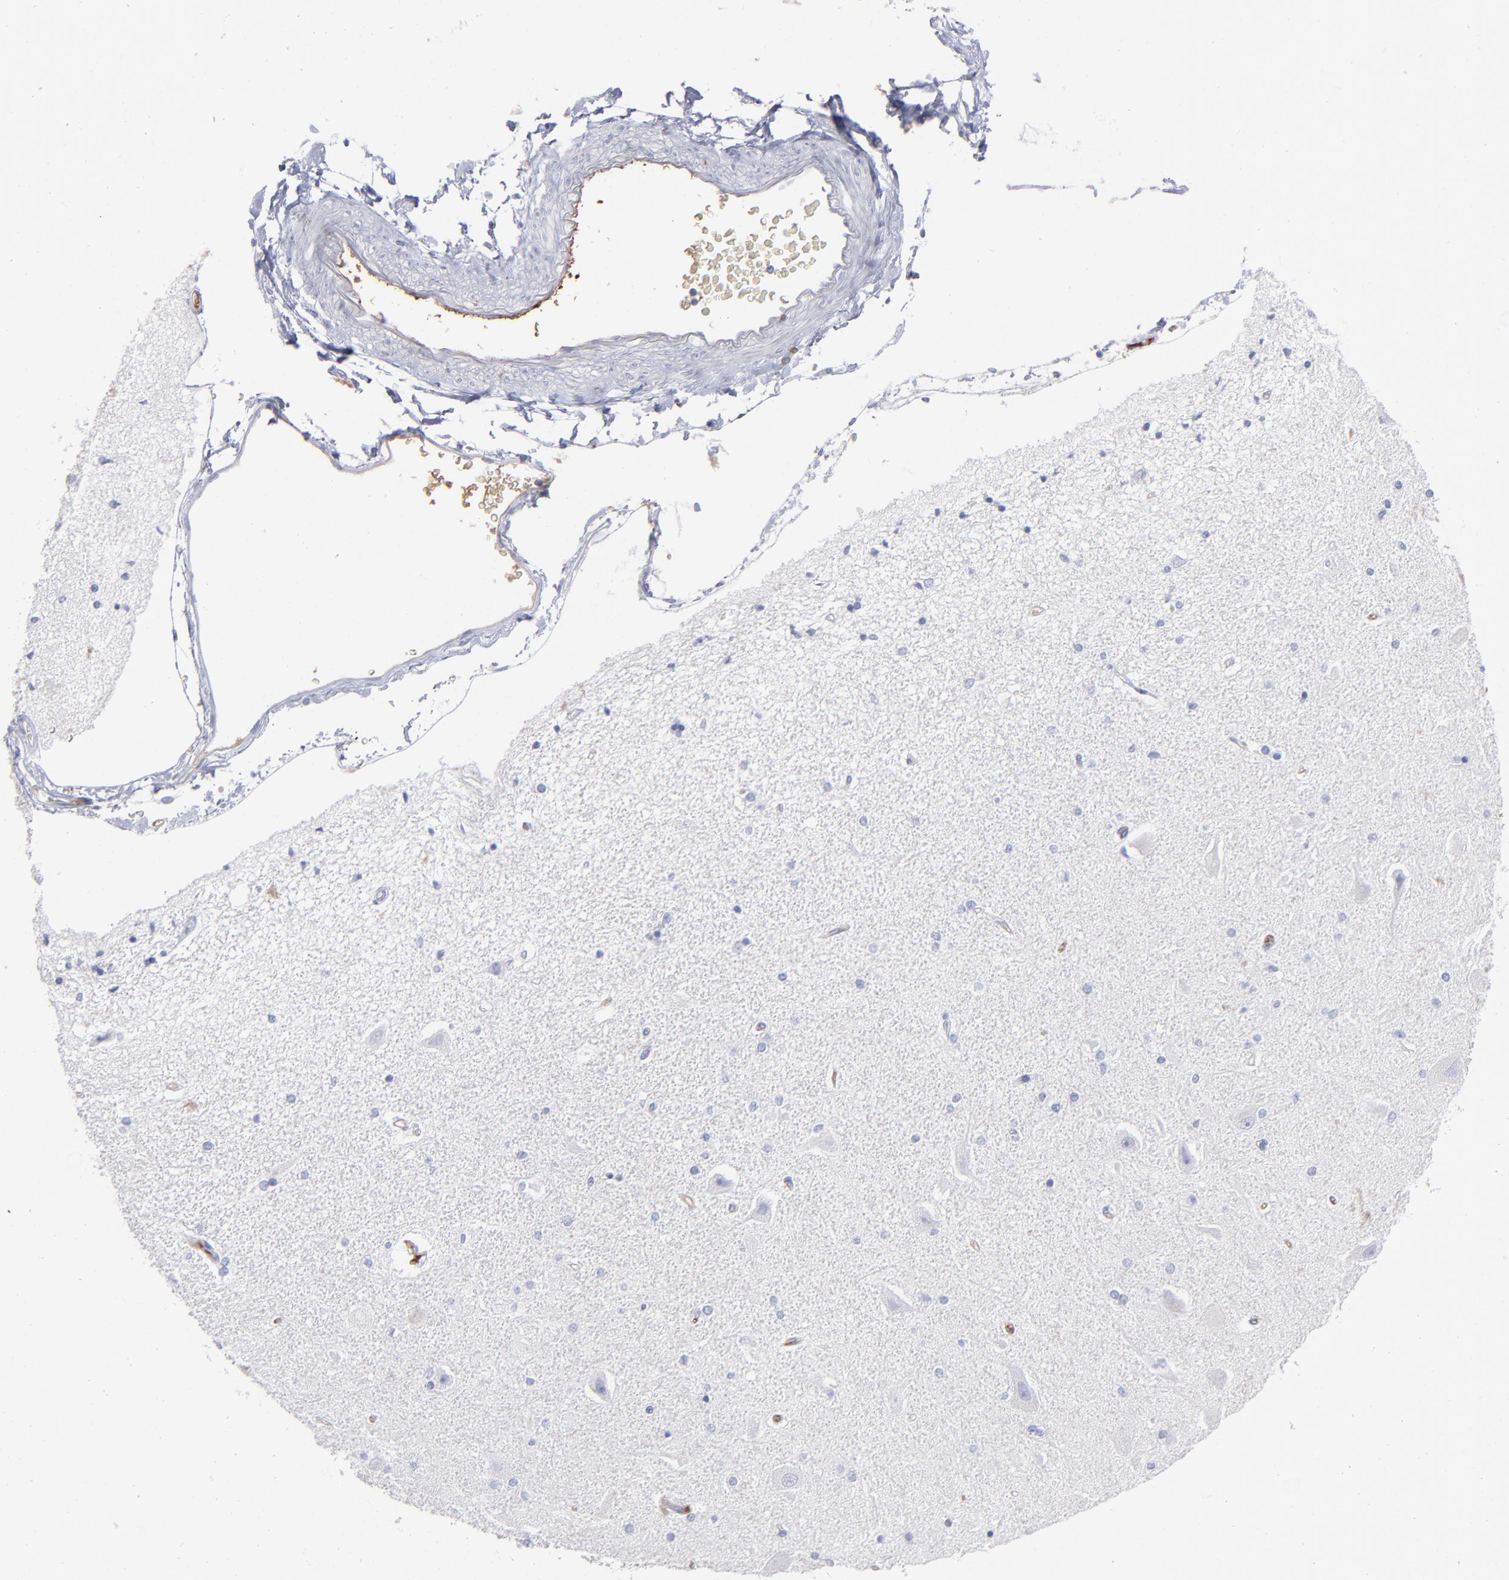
{"staining": {"intensity": "negative", "quantity": "none", "location": "none"}, "tissue": "hippocampus", "cell_type": "Glial cells", "image_type": "normal", "snomed": [{"axis": "morphology", "description": "Normal tissue, NOS"}, {"axis": "topography", "description": "Hippocampus"}], "caption": "Human hippocampus stained for a protein using immunohistochemistry (IHC) displays no positivity in glial cells.", "gene": "HP", "patient": {"sex": "female", "age": 54}}